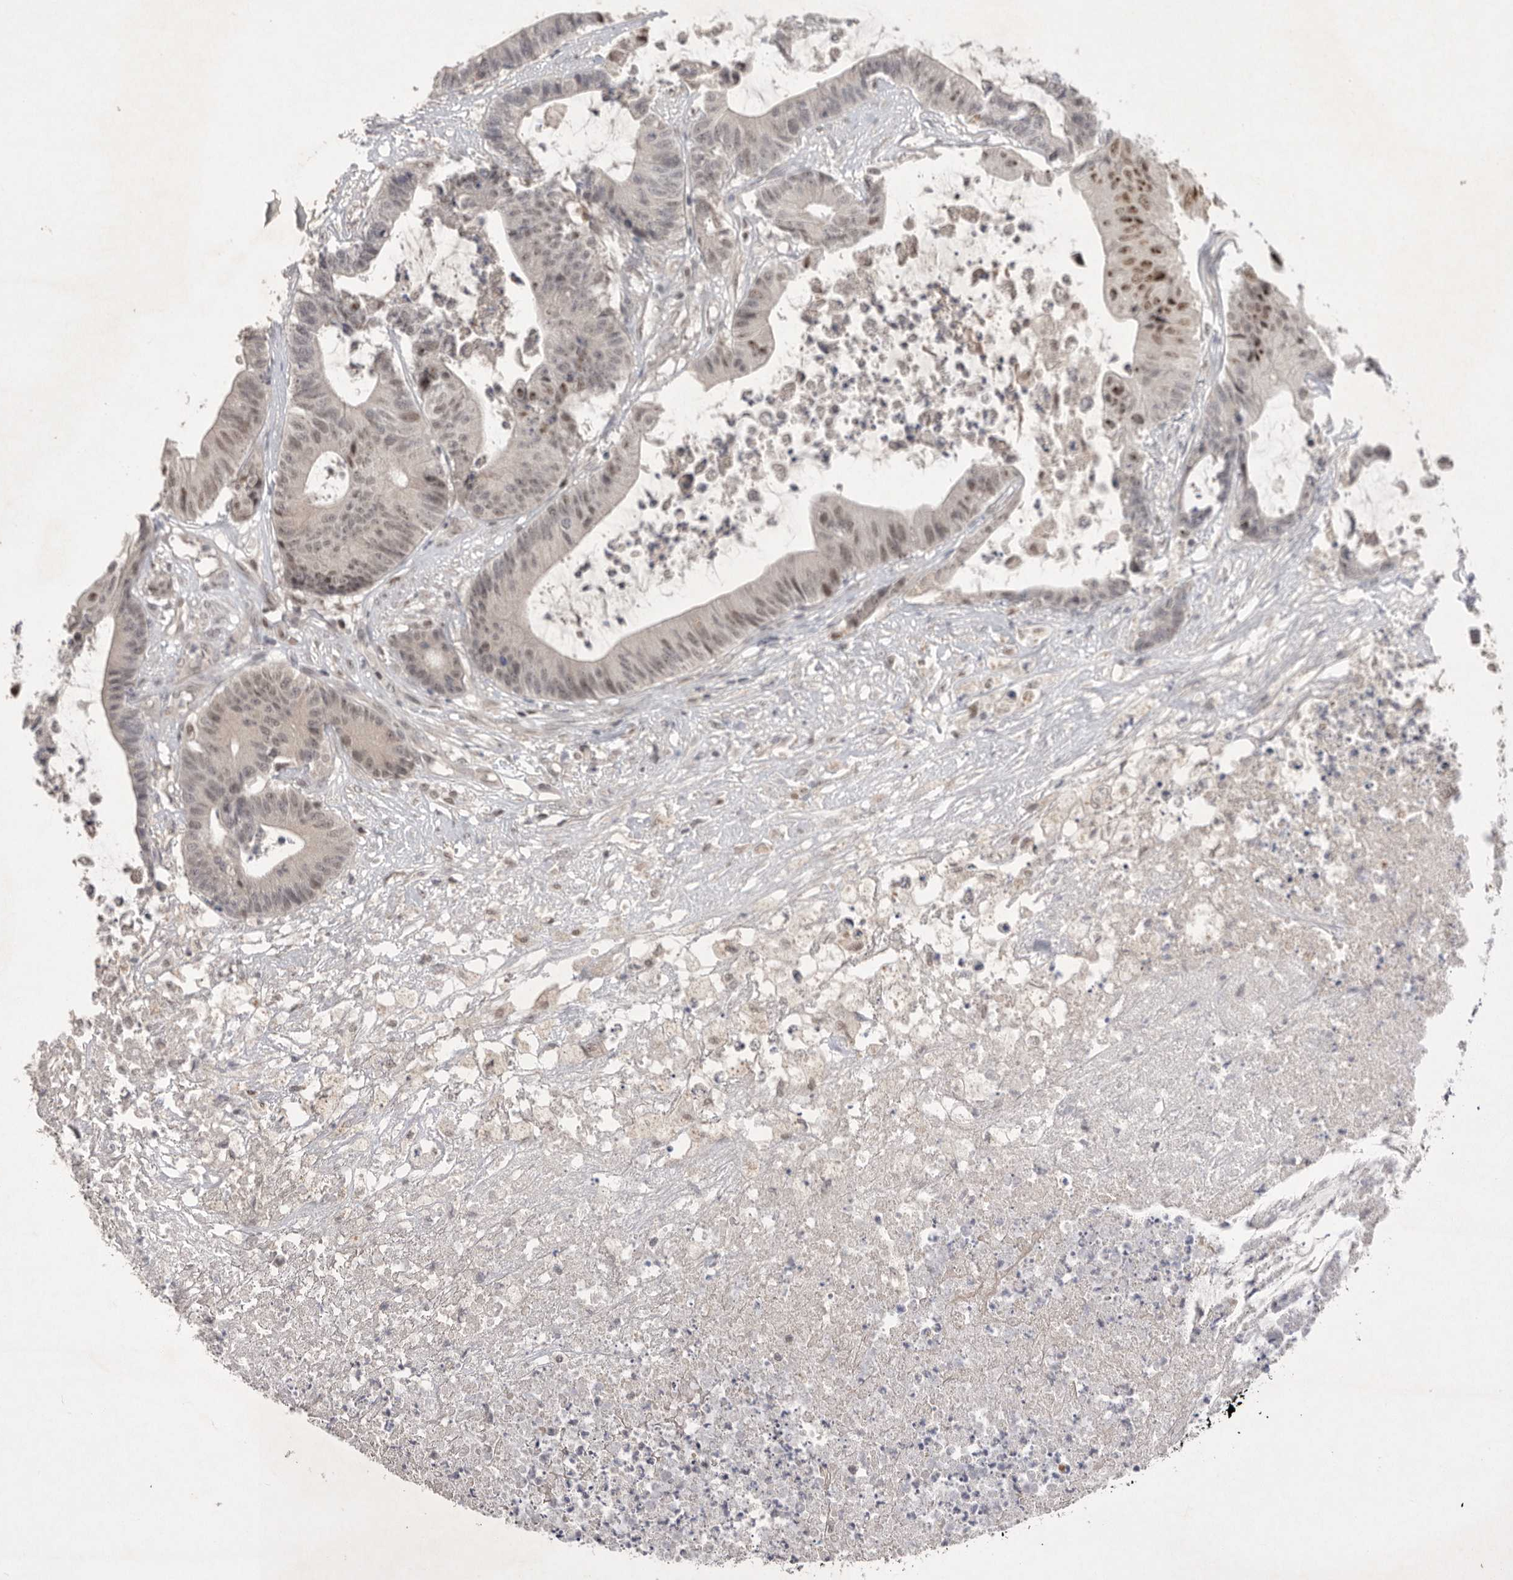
{"staining": {"intensity": "moderate", "quantity": "25%-75%", "location": "nuclear"}, "tissue": "colorectal cancer", "cell_type": "Tumor cells", "image_type": "cancer", "snomed": [{"axis": "morphology", "description": "Adenocarcinoma, NOS"}, {"axis": "topography", "description": "Colon"}], "caption": "Immunohistochemistry (IHC) histopathology image of human colorectal cancer (adenocarcinoma) stained for a protein (brown), which demonstrates medium levels of moderate nuclear expression in about 25%-75% of tumor cells.", "gene": "HUS1", "patient": {"sex": "female", "age": 84}}